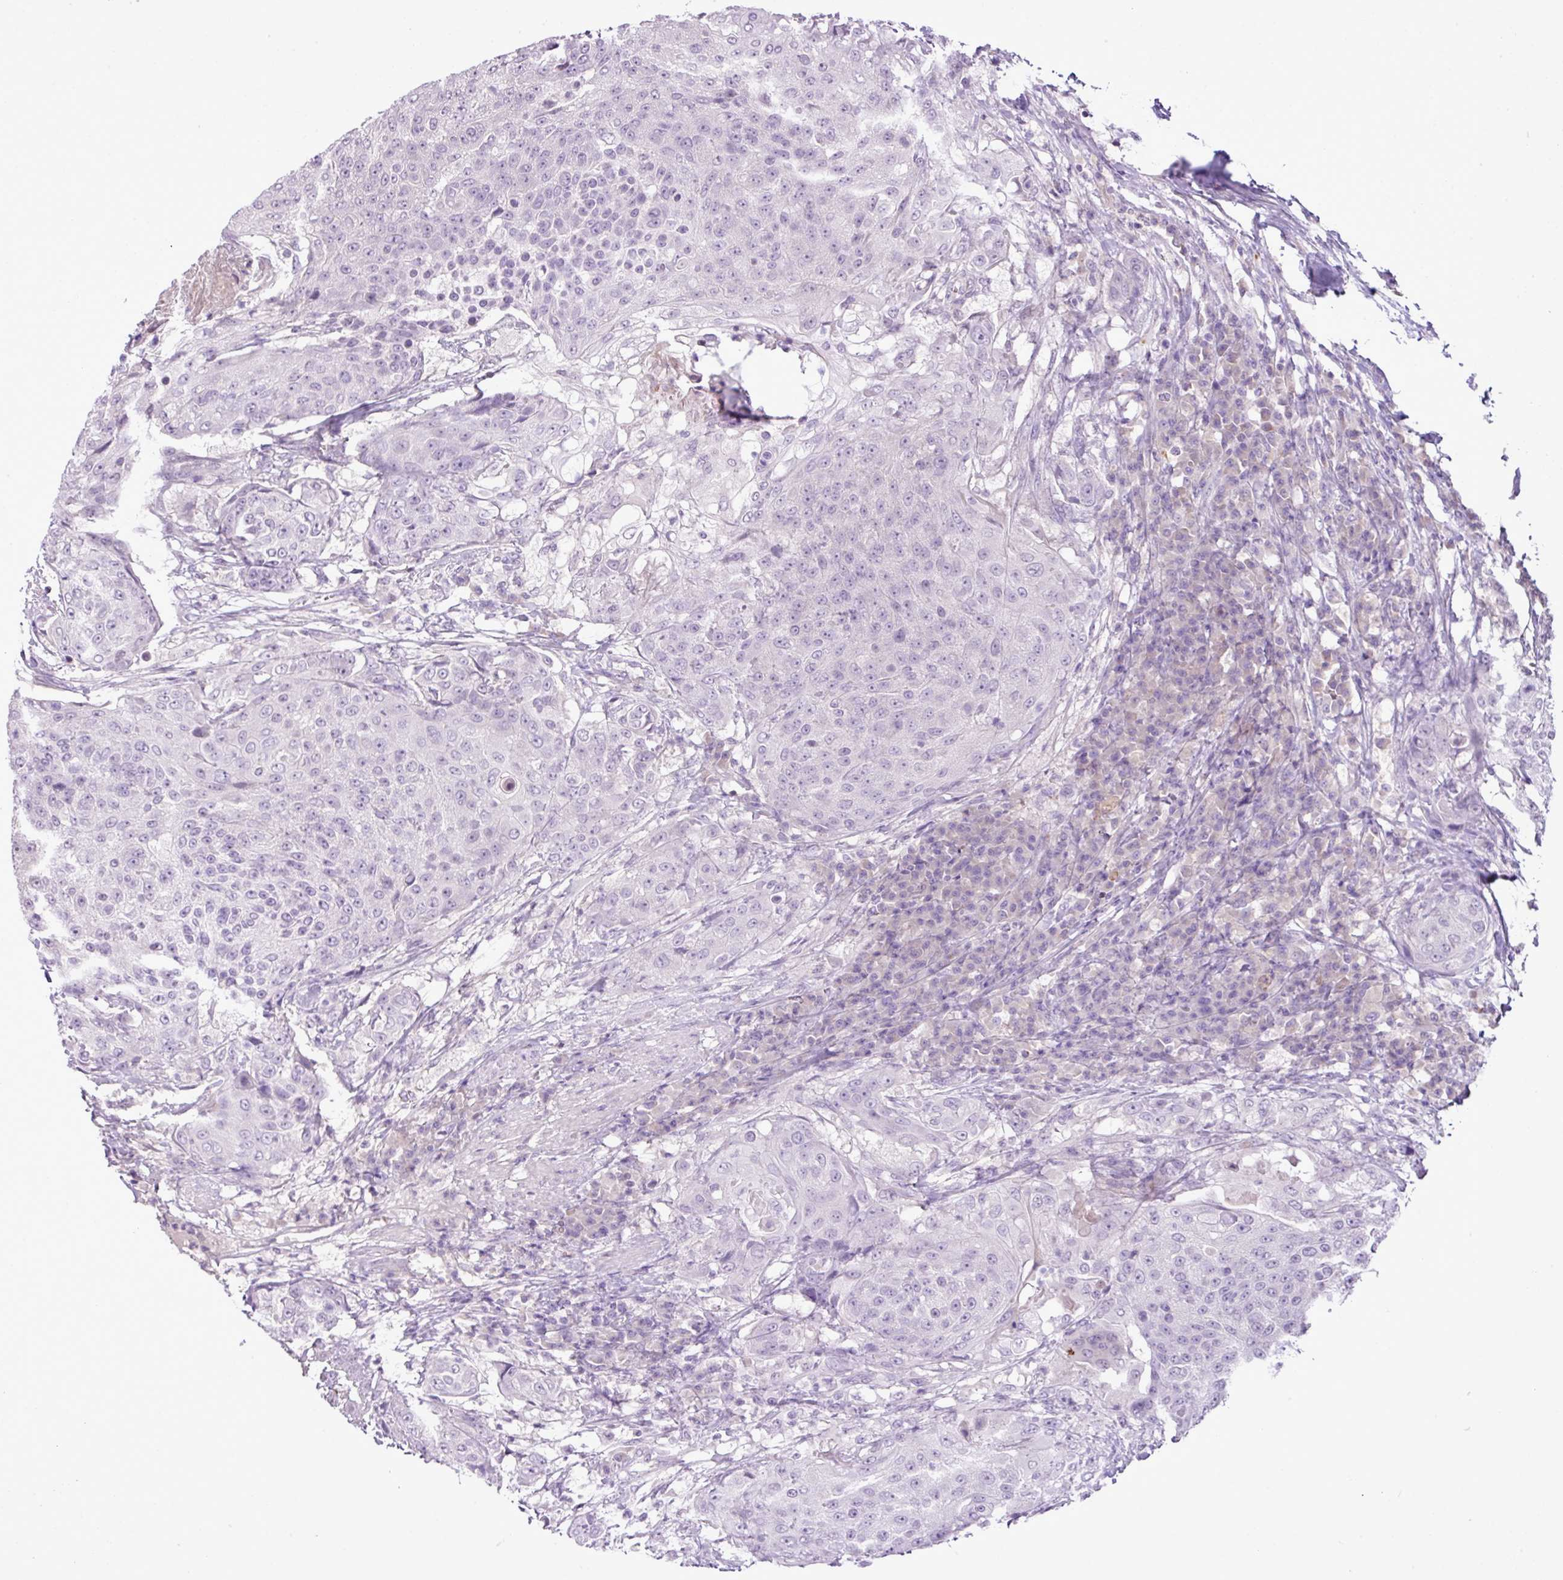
{"staining": {"intensity": "negative", "quantity": "none", "location": "none"}, "tissue": "urothelial cancer", "cell_type": "Tumor cells", "image_type": "cancer", "snomed": [{"axis": "morphology", "description": "Urothelial carcinoma, High grade"}, {"axis": "topography", "description": "Urinary bladder"}], "caption": "Immunohistochemistry of urothelial cancer demonstrates no staining in tumor cells.", "gene": "DNAJB13", "patient": {"sex": "female", "age": 63}}